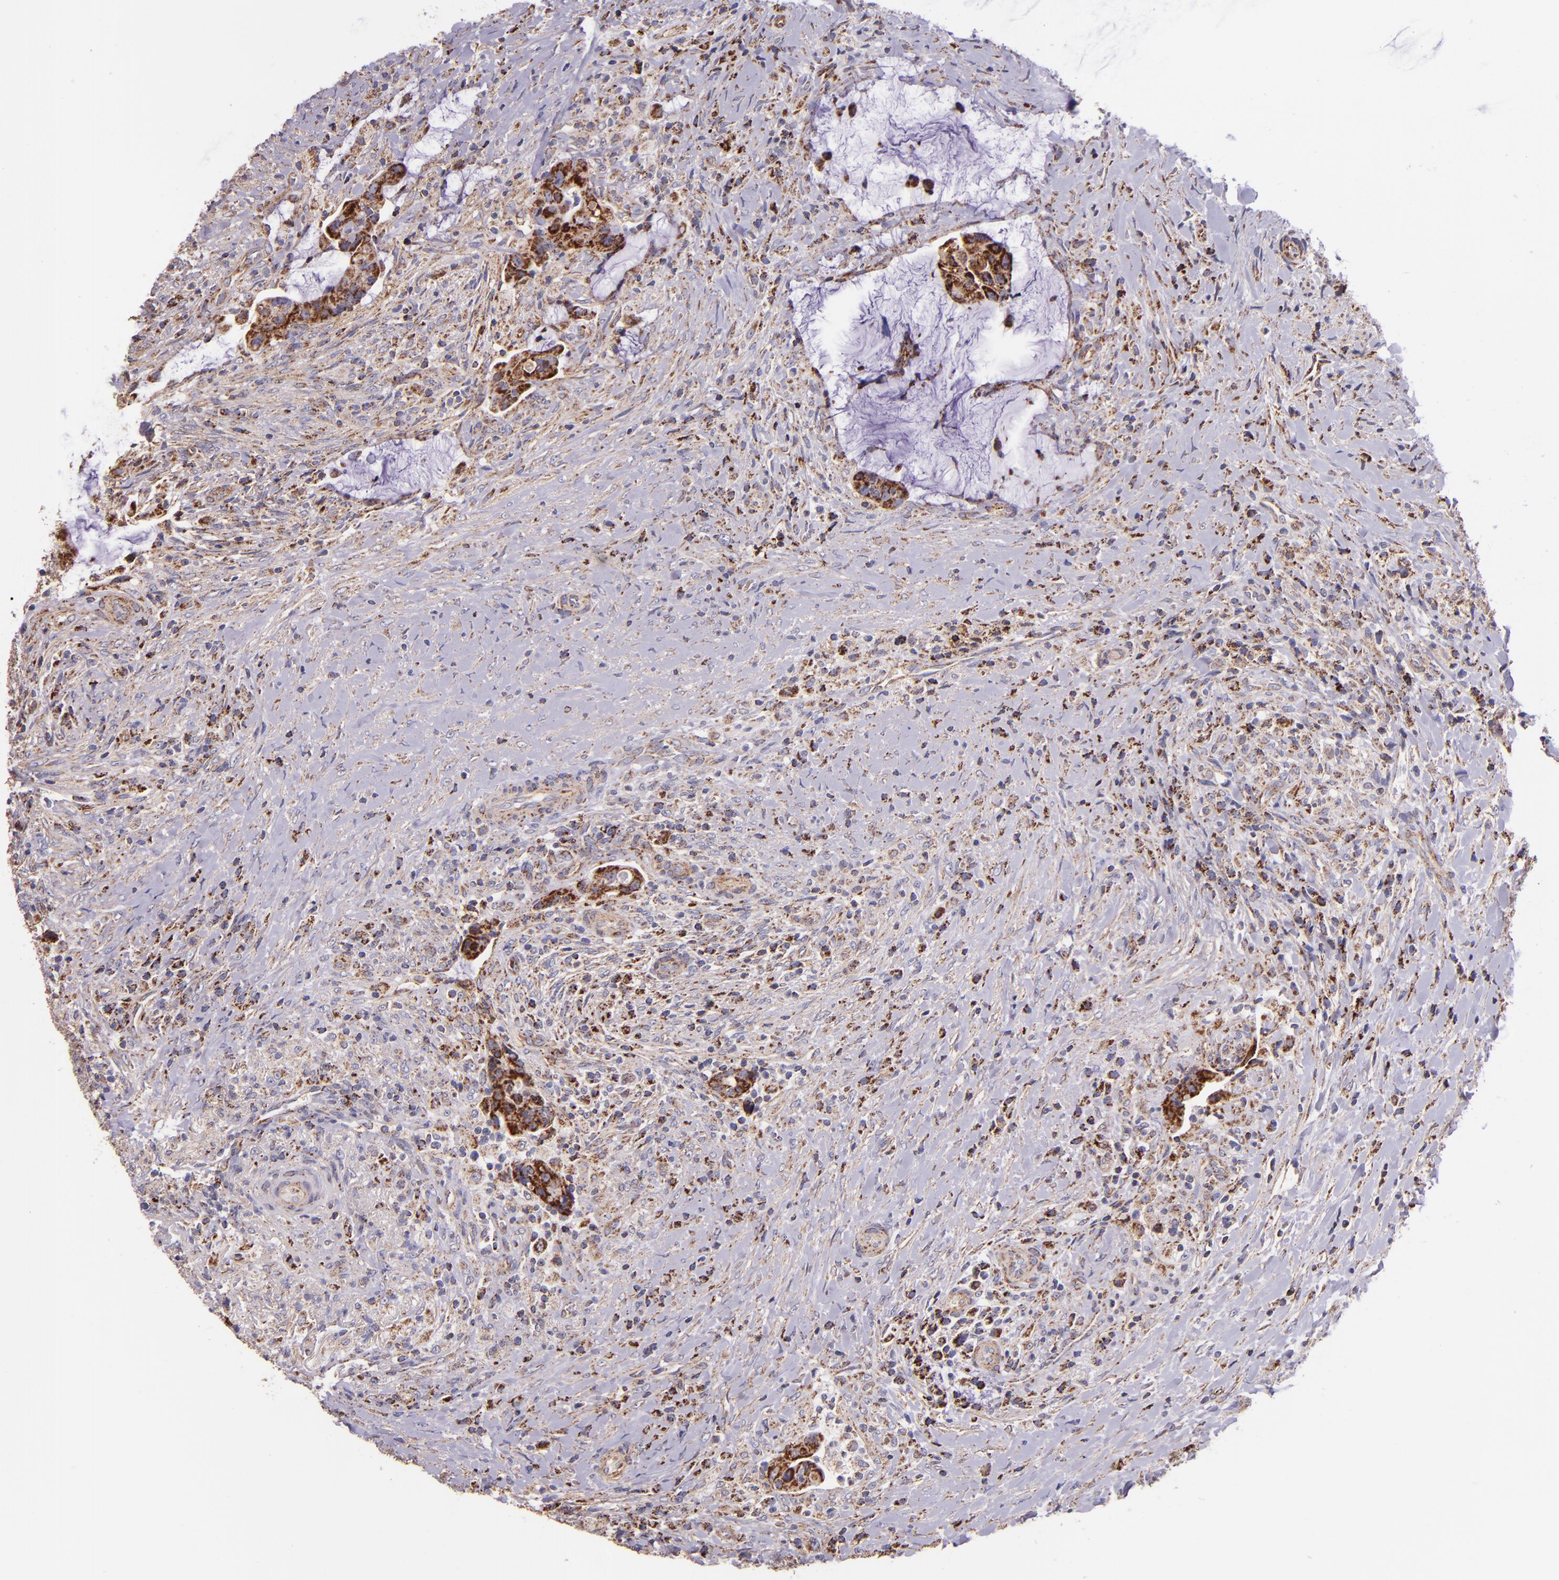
{"staining": {"intensity": "moderate", "quantity": ">75%", "location": "cytoplasmic/membranous"}, "tissue": "colorectal cancer", "cell_type": "Tumor cells", "image_type": "cancer", "snomed": [{"axis": "morphology", "description": "Adenocarcinoma, NOS"}, {"axis": "topography", "description": "Rectum"}], "caption": "Colorectal adenocarcinoma stained with IHC reveals moderate cytoplasmic/membranous positivity in about >75% of tumor cells.", "gene": "IDH3G", "patient": {"sex": "female", "age": 71}}